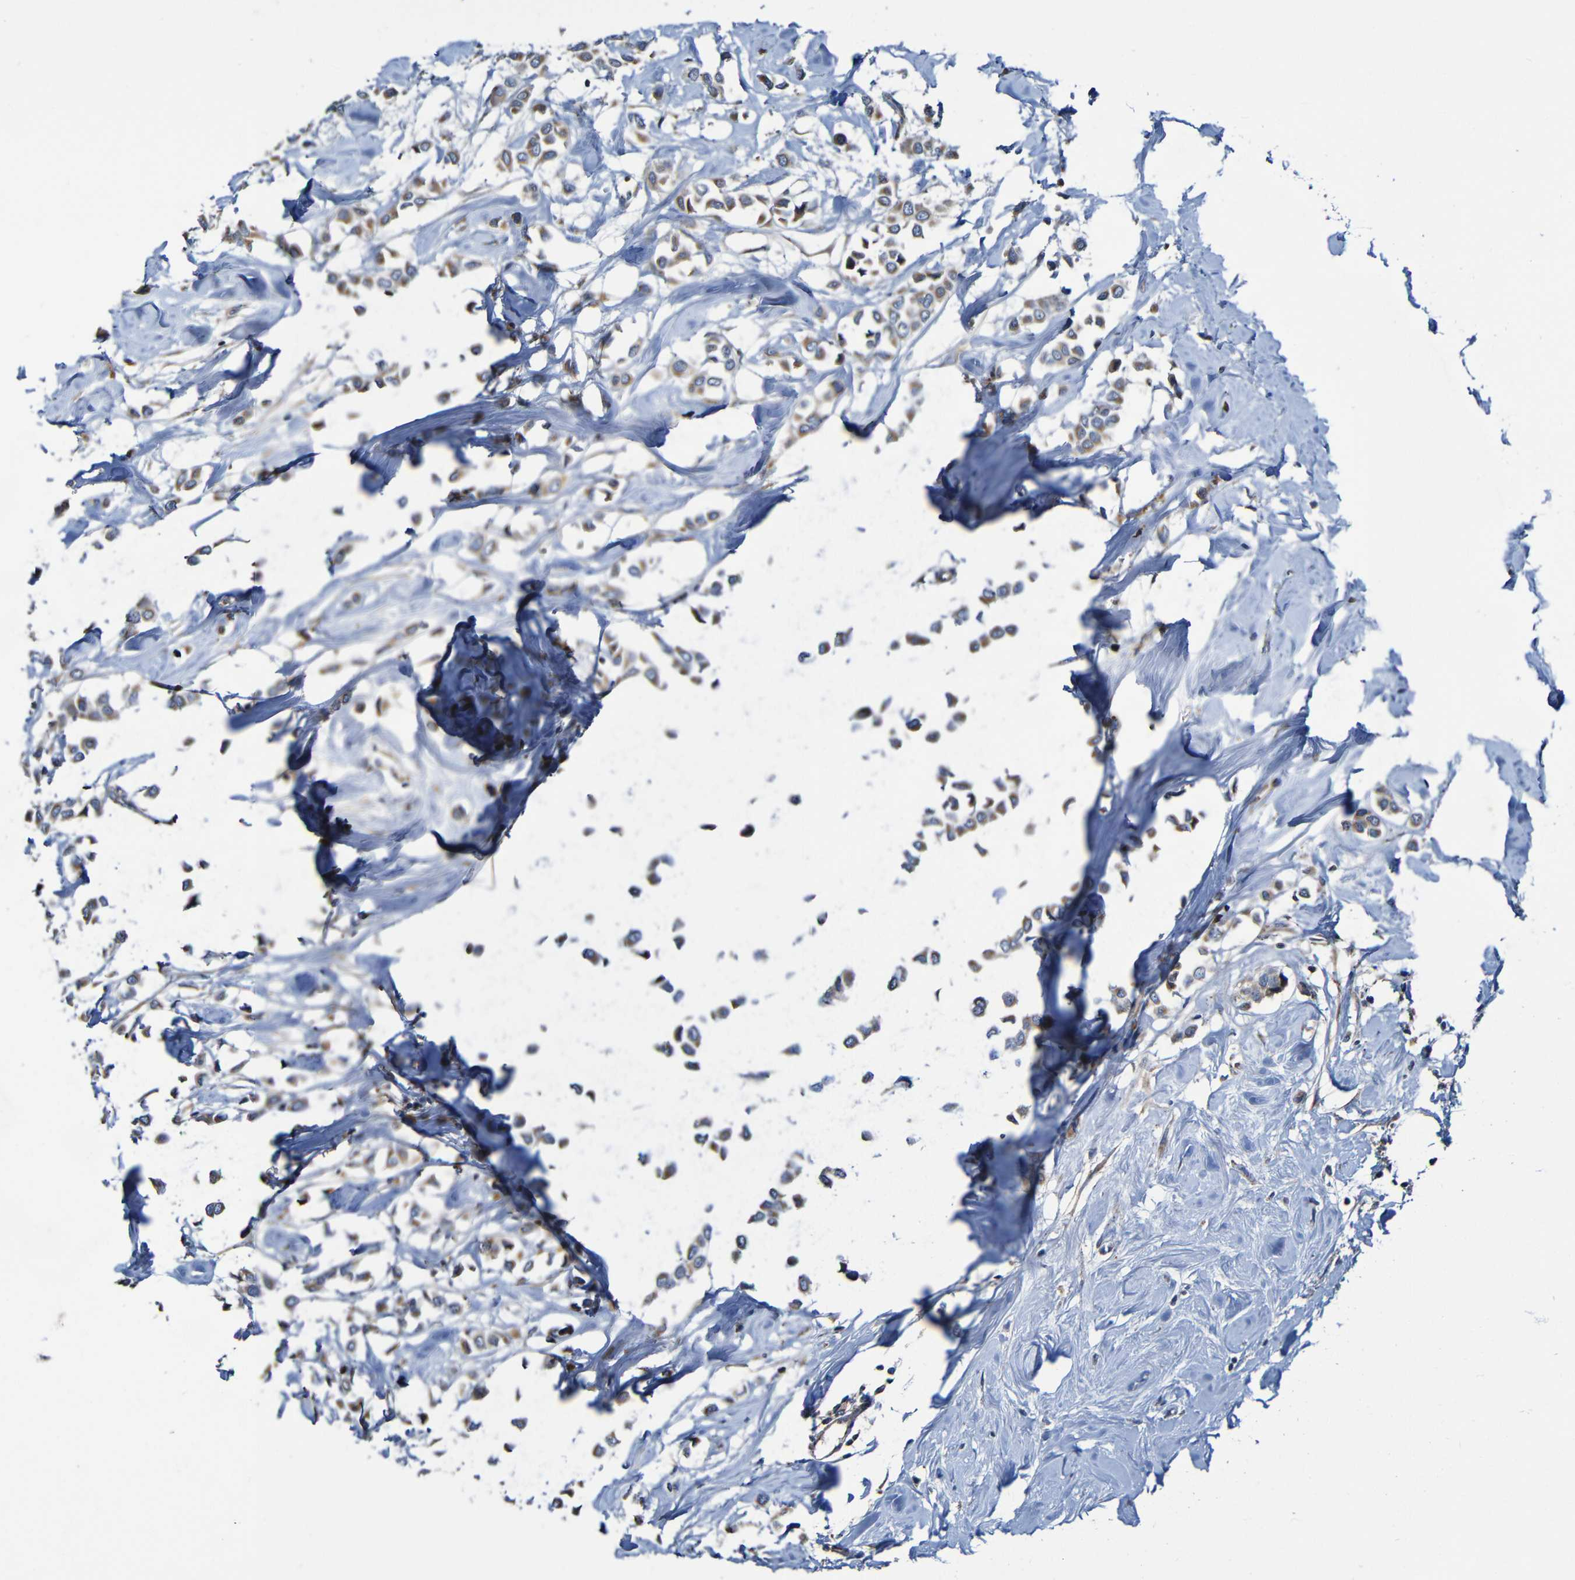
{"staining": {"intensity": "moderate", "quantity": ">75%", "location": "cytoplasmic/membranous"}, "tissue": "breast cancer", "cell_type": "Tumor cells", "image_type": "cancer", "snomed": [{"axis": "morphology", "description": "Lobular carcinoma"}, {"axis": "topography", "description": "Breast"}], "caption": "Breast cancer (lobular carcinoma) tissue displays moderate cytoplasmic/membranous positivity in about >75% of tumor cells, visualized by immunohistochemistry.", "gene": "ADAM15", "patient": {"sex": "female", "age": 51}}